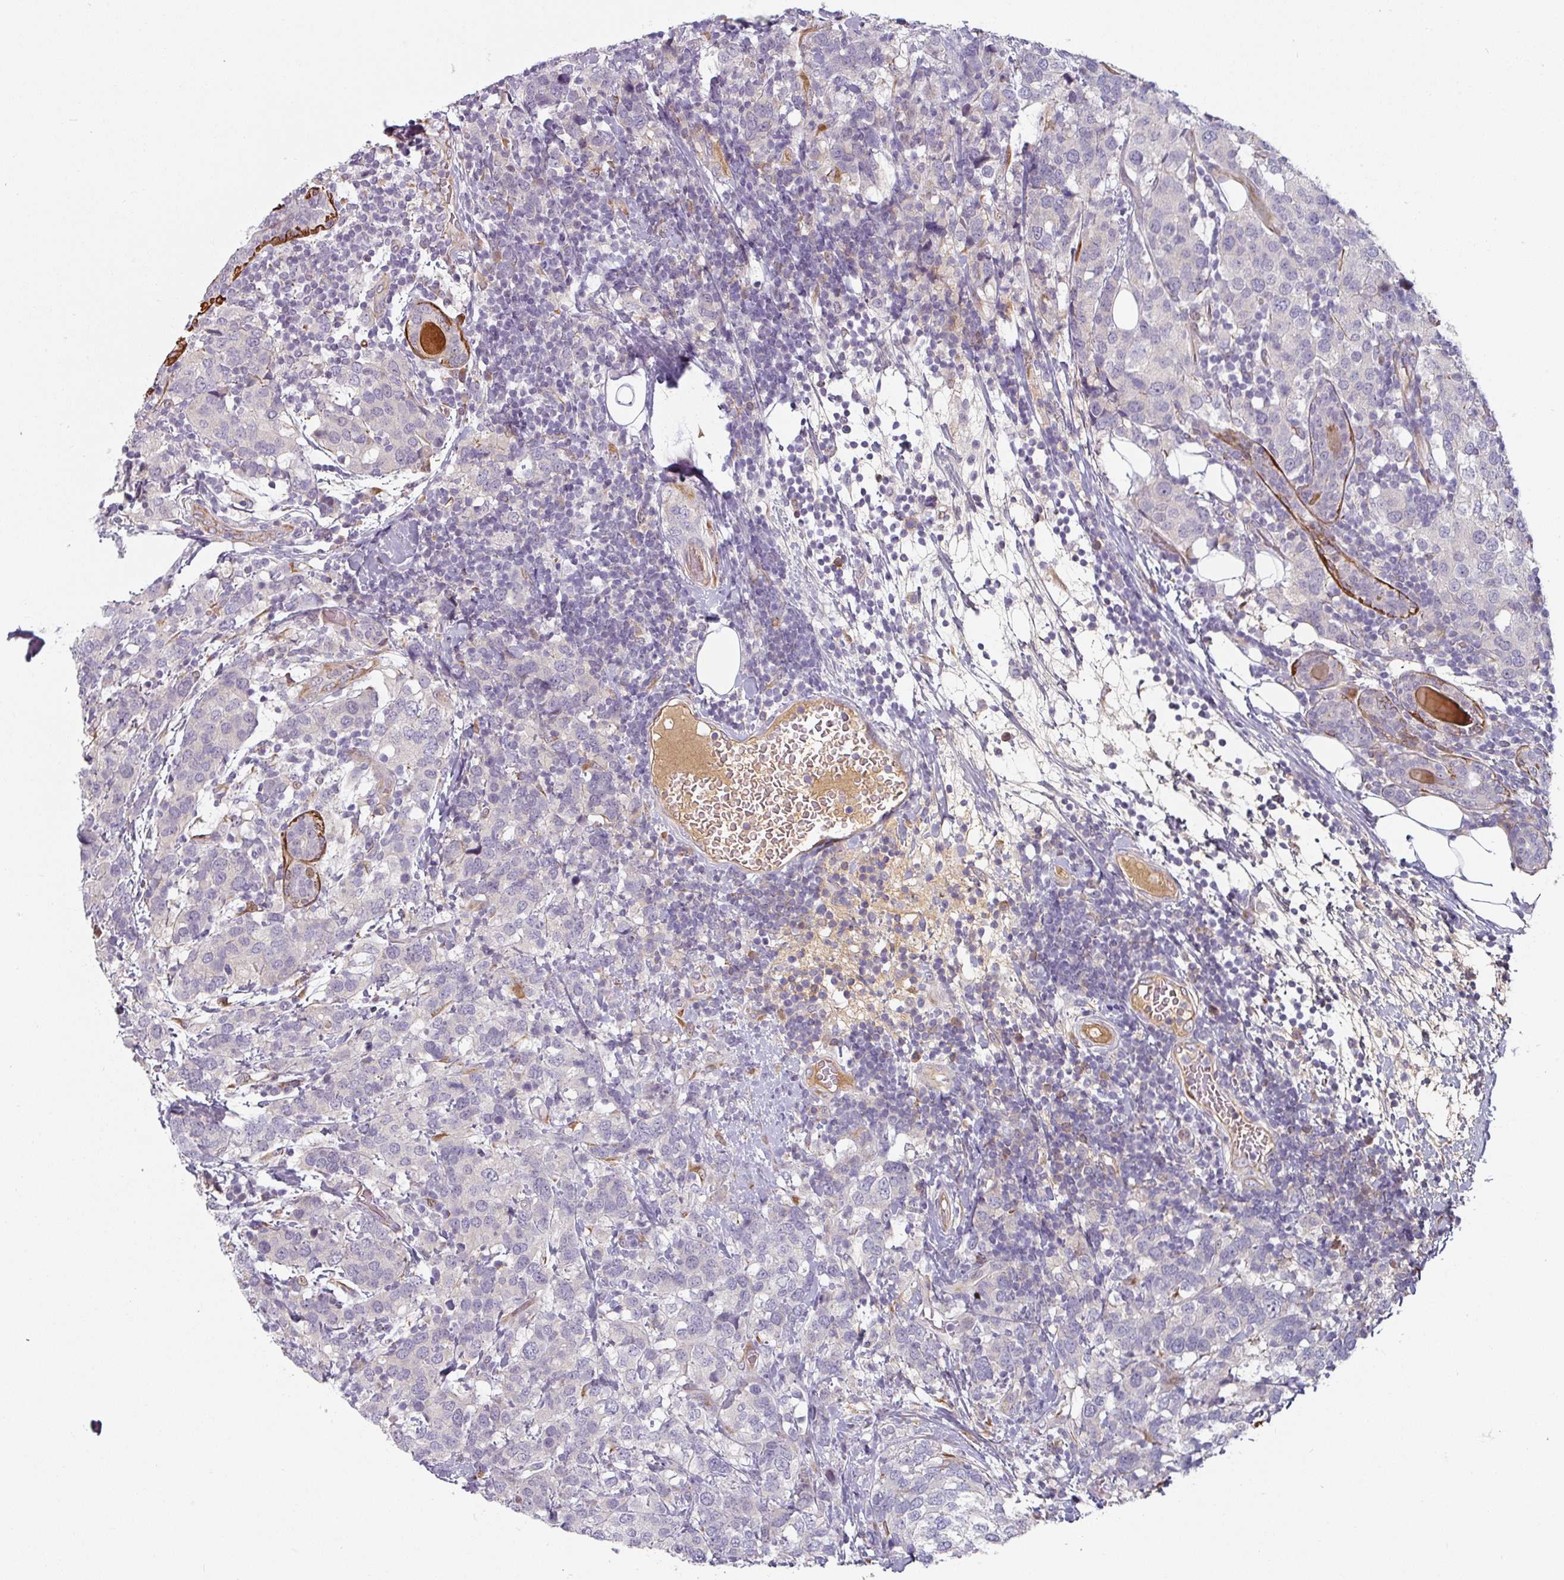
{"staining": {"intensity": "negative", "quantity": "none", "location": "none"}, "tissue": "breast cancer", "cell_type": "Tumor cells", "image_type": "cancer", "snomed": [{"axis": "morphology", "description": "Lobular carcinoma"}, {"axis": "topography", "description": "Breast"}], "caption": "Photomicrograph shows no significant protein expression in tumor cells of breast cancer (lobular carcinoma).", "gene": "CEP78", "patient": {"sex": "female", "age": 59}}